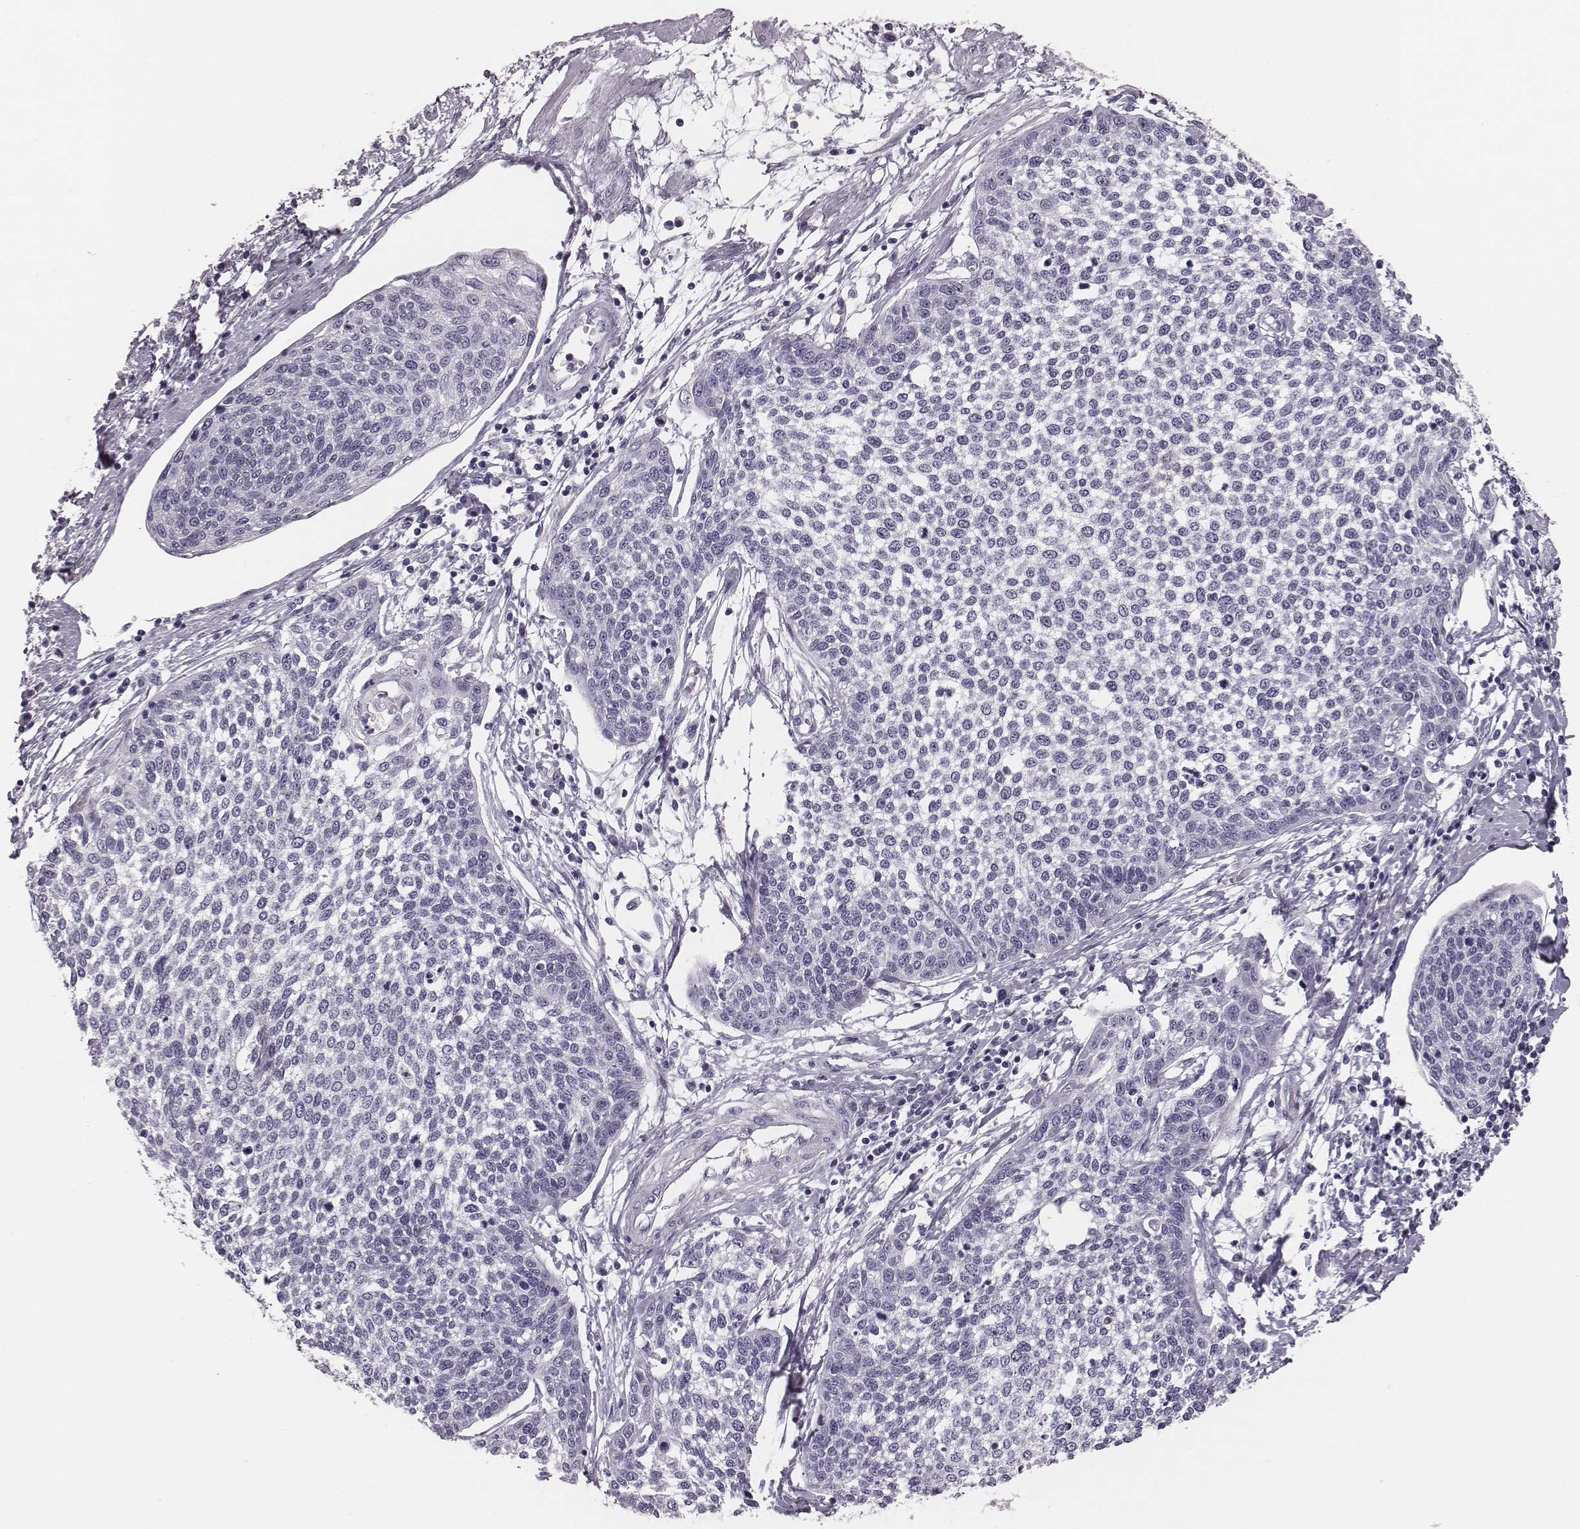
{"staining": {"intensity": "negative", "quantity": "none", "location": "none"}, "tissue": "cervical cancer", "cell_type": "Tumor cells", "image_type": "cancer", "snomed": [{"axis": "morphology", "description": "Squamous cell carcinoma, NOS"}, {"axis": "topography", "description": "Cervix"}], "caption": "Cervical cancer stained for a protein using IHC demonstrates no staining tumor cells.", "gene": "CSH1", "patient": {"sex": "female", "age": 34}}